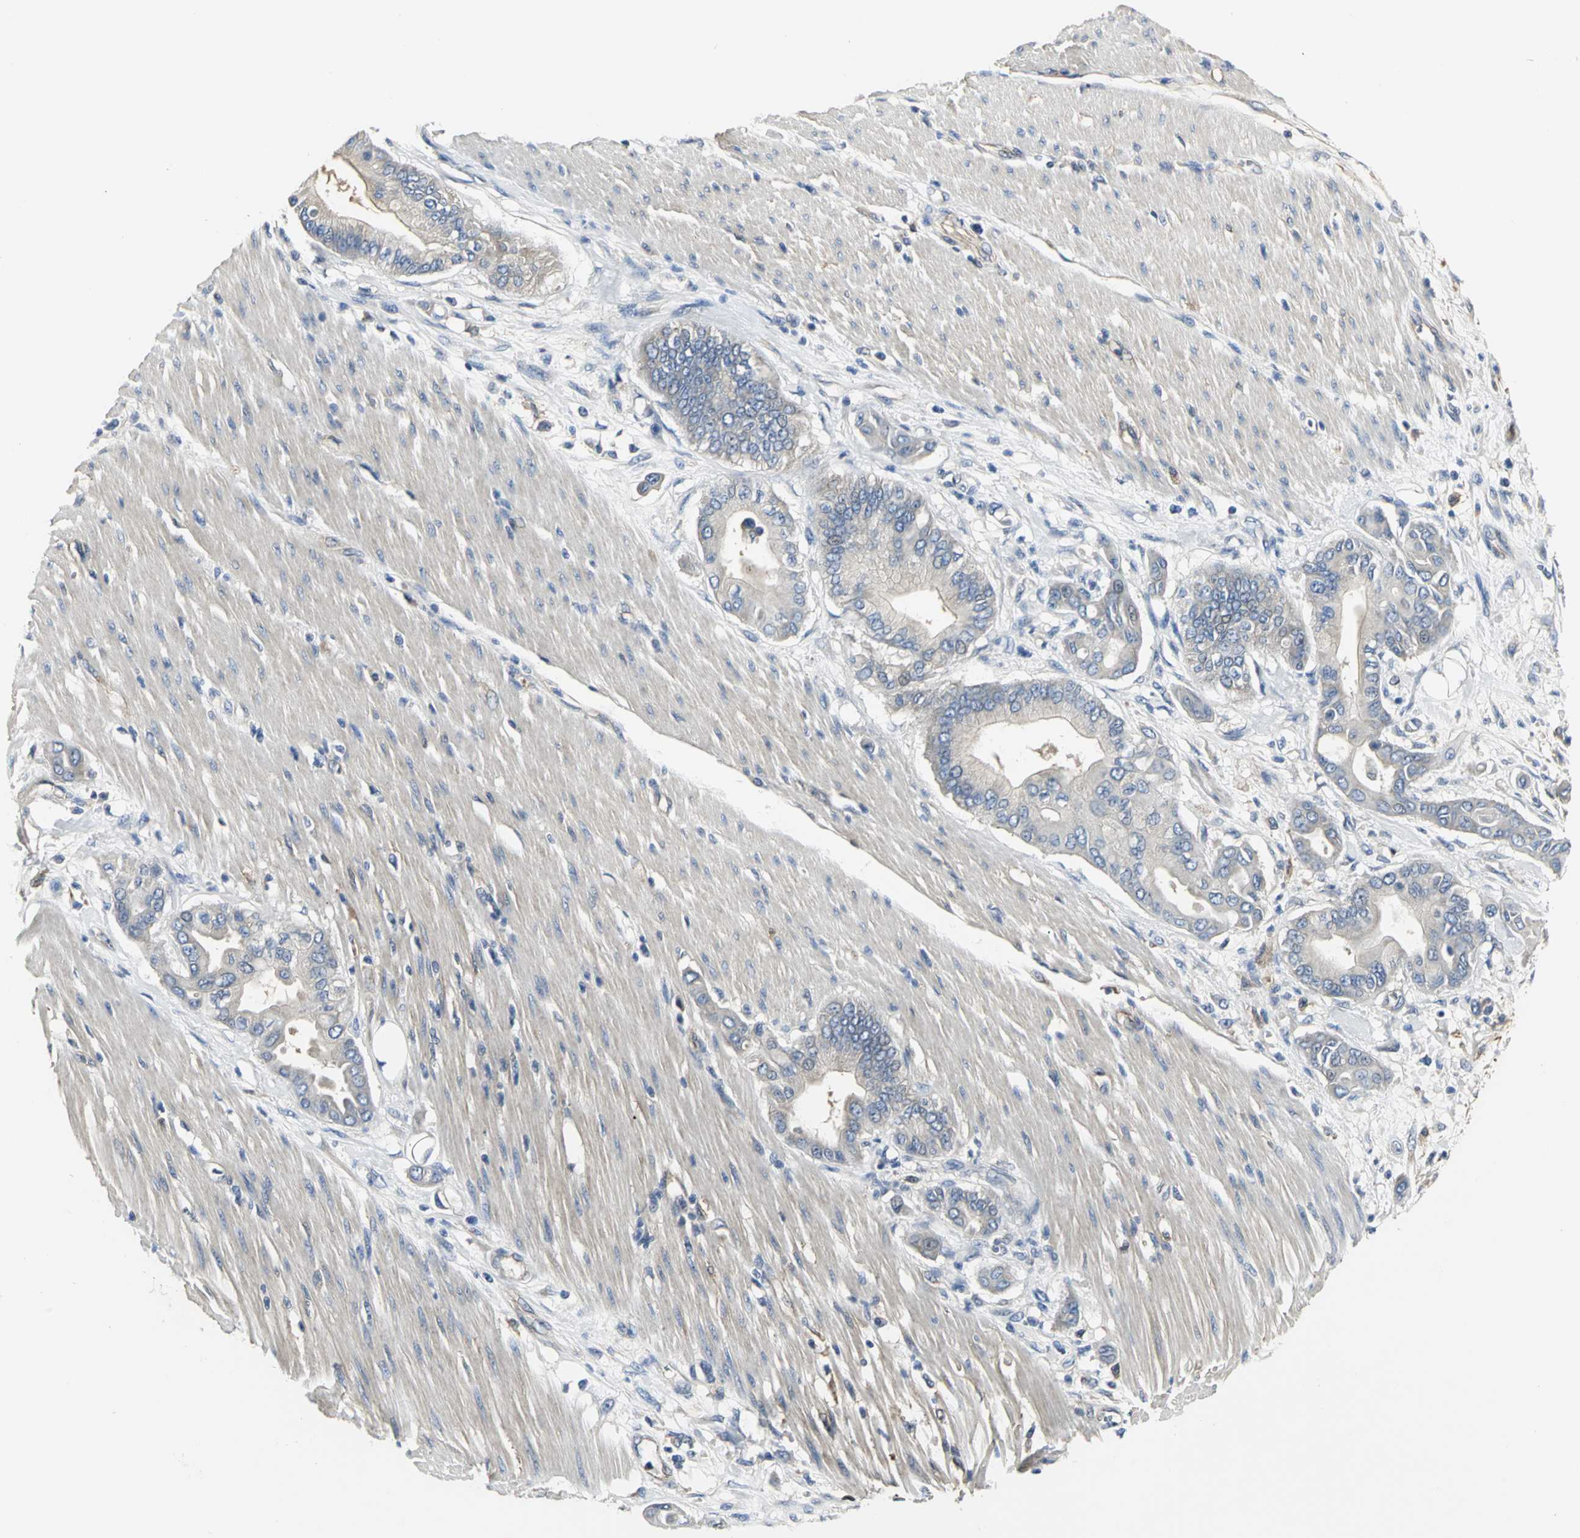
{"staining": {"intensity": "weak", "quantity": "25%-75%", "location": "cytoplasmic/membranous"}, "tissue": "pancreatic cancer", "cell_type": "Tumor cells", "image_type": "cancer", "snomed": [{"axis": "morphology", "description": "Adenocarcinoma, NOS"}, {"axis": "morphology", "description": "Adenocarcinoma, metastatic, NOS"}, {"axis": "topography", "description": "Lymph node"}, {"axis": "topography", "description": "Pancreas"}, {"axis": "topography", "description": "Duodenum"}], "caption": "A high-resolution histopathology image shows immunohistochemistry staining of pancreatic adenocarcinoma, which displays weak cytoplasmic/membranous positivity in about 25%-75% of tumor cells. (Stains: DAB in brown, nuclei in blue, Microscopy: brightfield microscopy at high magnification).", "gene": "CHRNB1", "patient": {"sex": "female", "age": 64}}